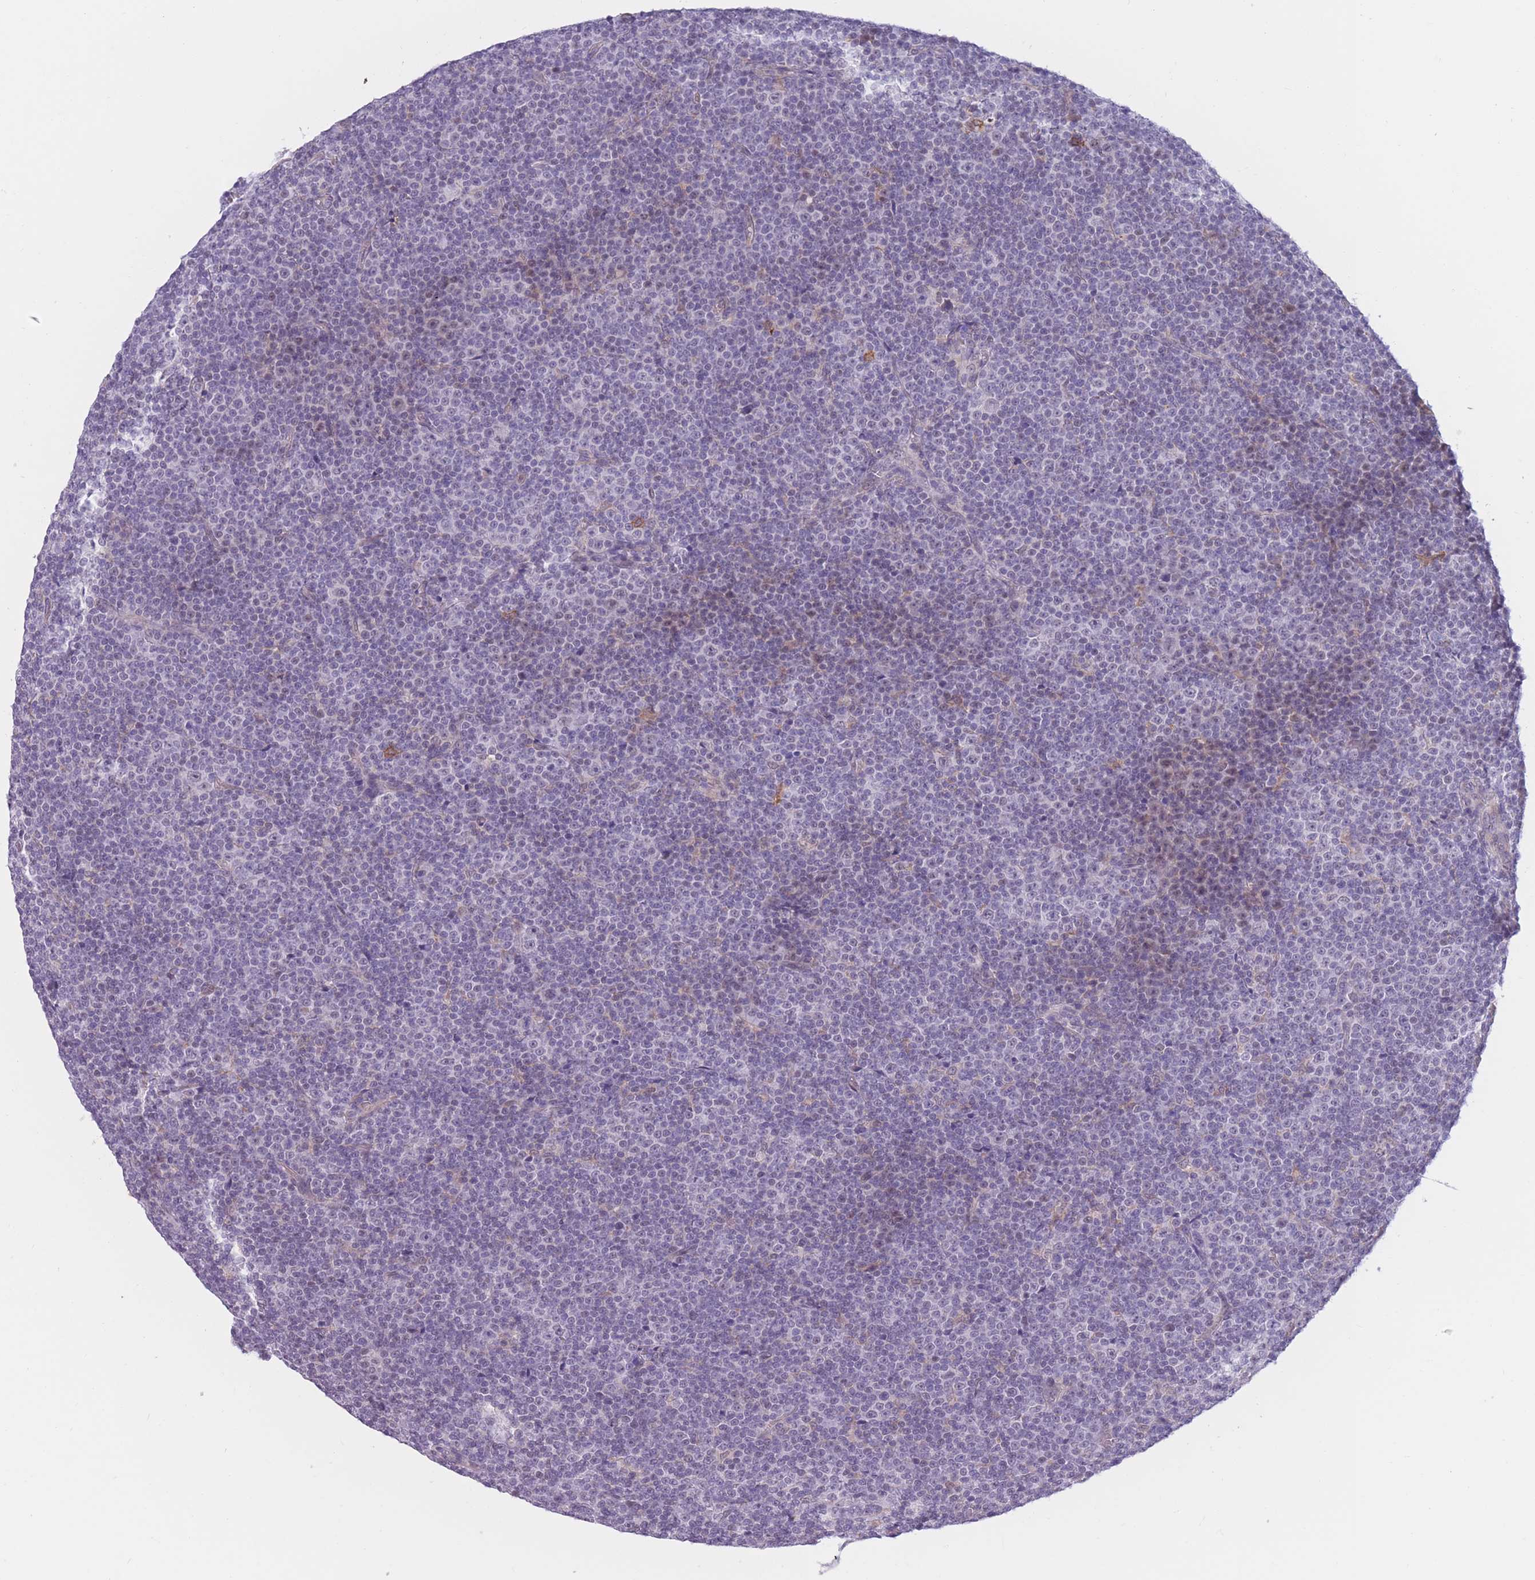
{"staining": {"intensity": "negative", "quantity": "none", "location": "none"}, "tissue": "lymphoma", "cell_type": "Tumor cells", "image_type": "cancer", "snomed": [{"axis": "morphology", "description": "Malignant lymphoma, non-Hodgkin's type, Low grade"}, {"axis": "topography", "description": "Lymph node"}], "caption": "Tumor cells show no significant protein staining in malignant lymphoma, non-Hodgkin's type (low-grade).", "gene": "PODXL", "patient": {"sex": "female", "age": 67}}